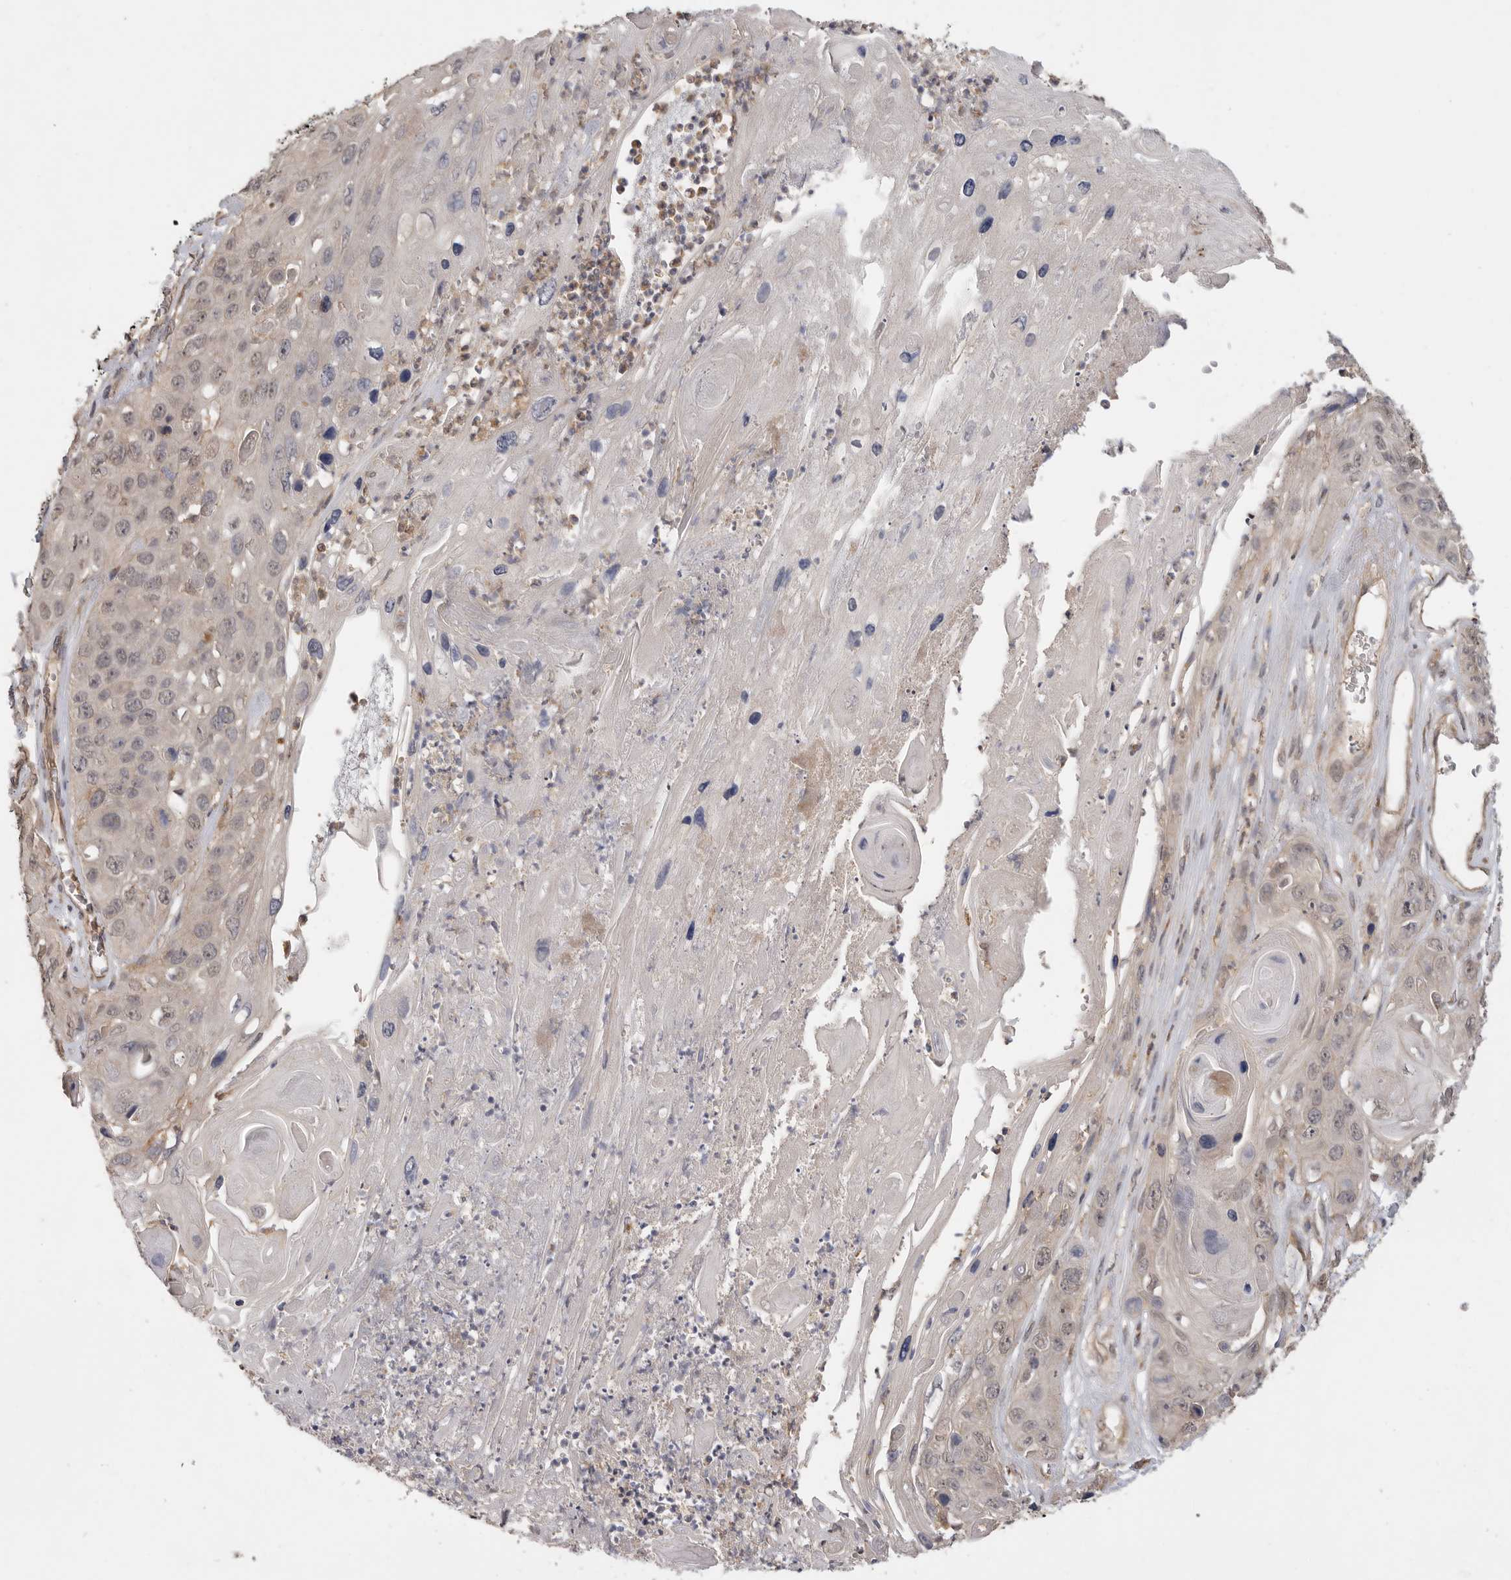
{"staining": {"intensity": "negative", "quantity": "none", "location": "none"}, "tissue": "skin cancer", "cell_type": "Tumor cells", "image_type": "cancer", "snomed": [{"axis": "morphology", "description": "Squamous cell carcinoma, NOS"}, {"axis": "topography", "description": "Skin"}], "caption": "Skin cancer (squamous cell carcinoma) stained for a protein using immunohistochemistry exhibits no expression tumor cells.", "gene": "ZNF232", "patient": {"sex": "male", "age": 55}}